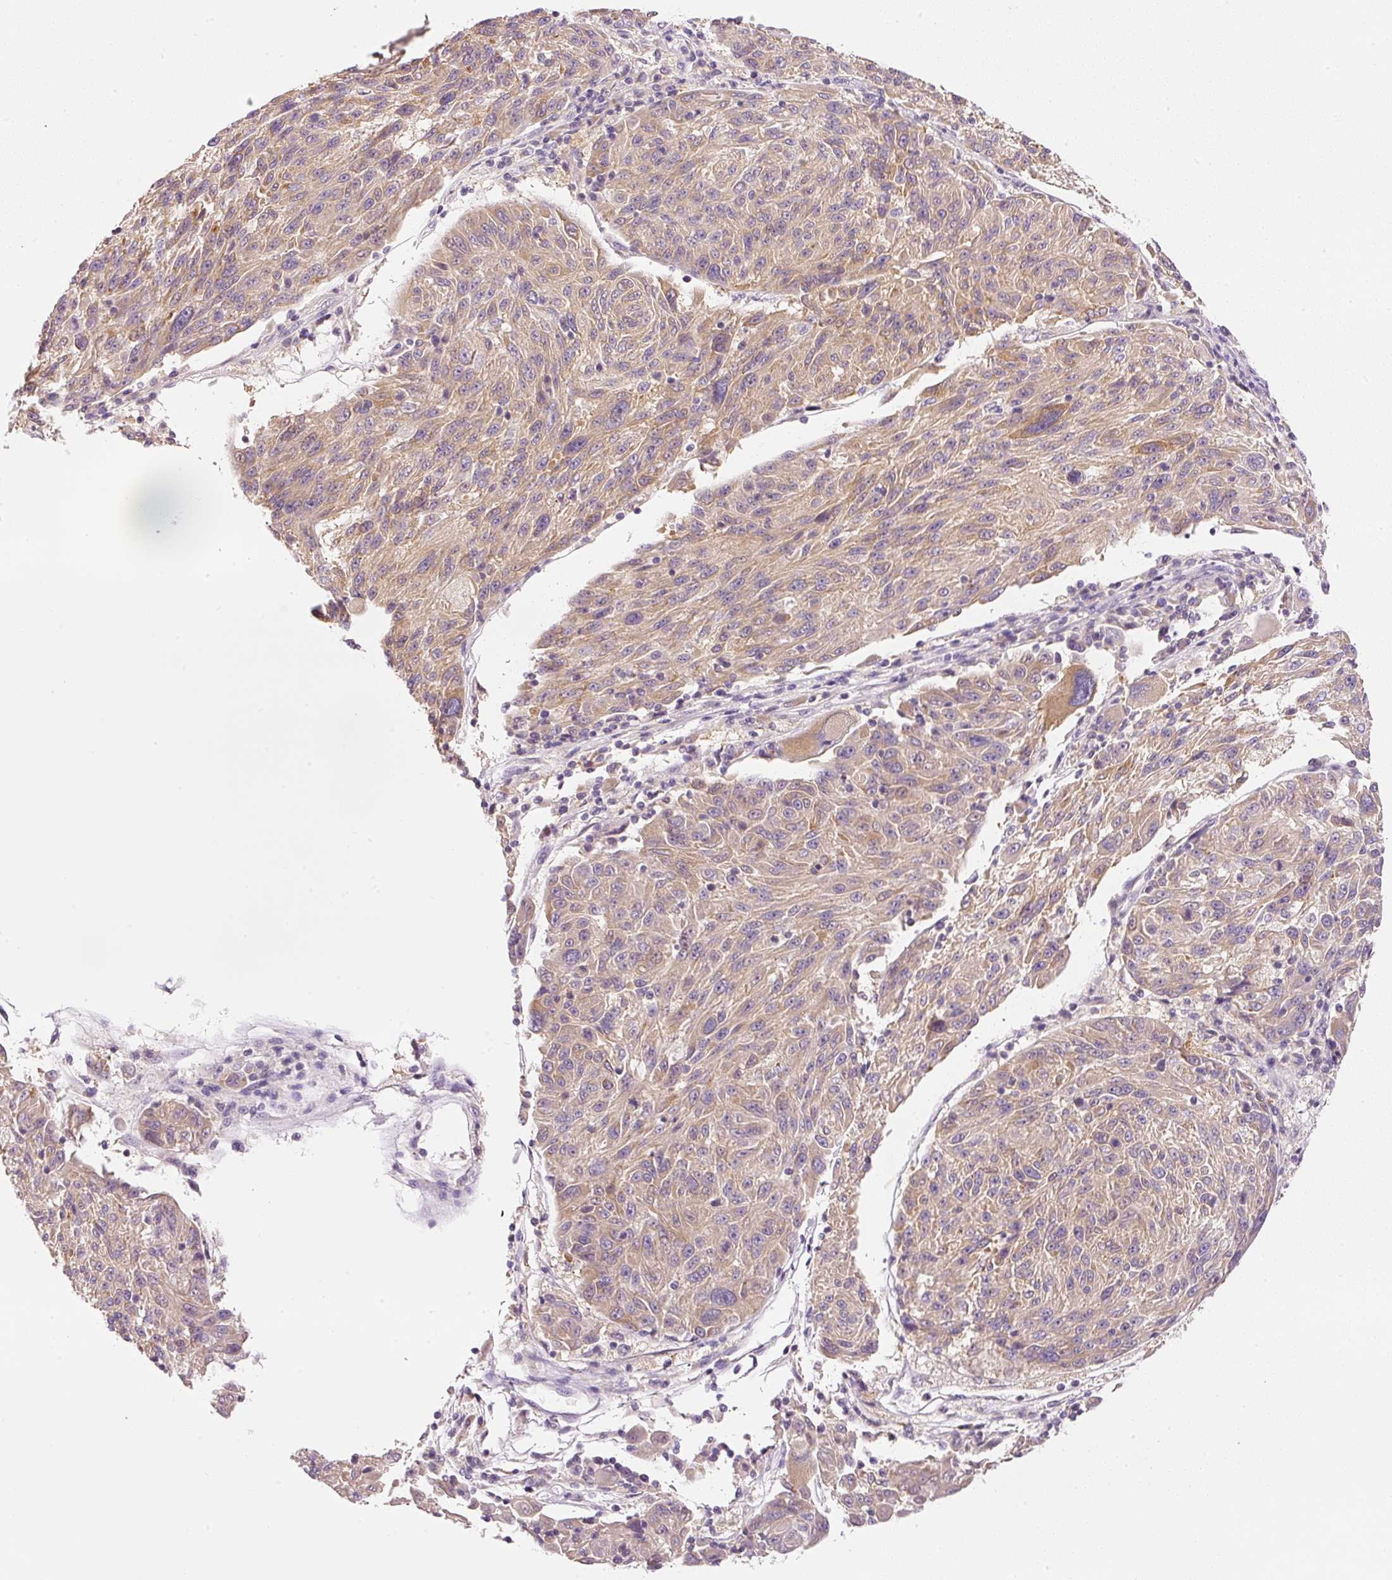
{"staining": {"intensity": "weak", "quantity": ">75%", "location": "cytoplasmic/membranous"}, "tissue": "melanoma", "cell_type": "Tumor cells", "image_type": "cancer", "snomed": [{"axis": "morphology", "description": "Malignant melanoma, NOS"}, {"axis": "topography", "description": "Skin"}], "caption": "Melanoma stained with a protein marker demonstrates weak staining in tumor cells.", "gene": "RNF167", "patient": {"sex": "male", "age": 53}}